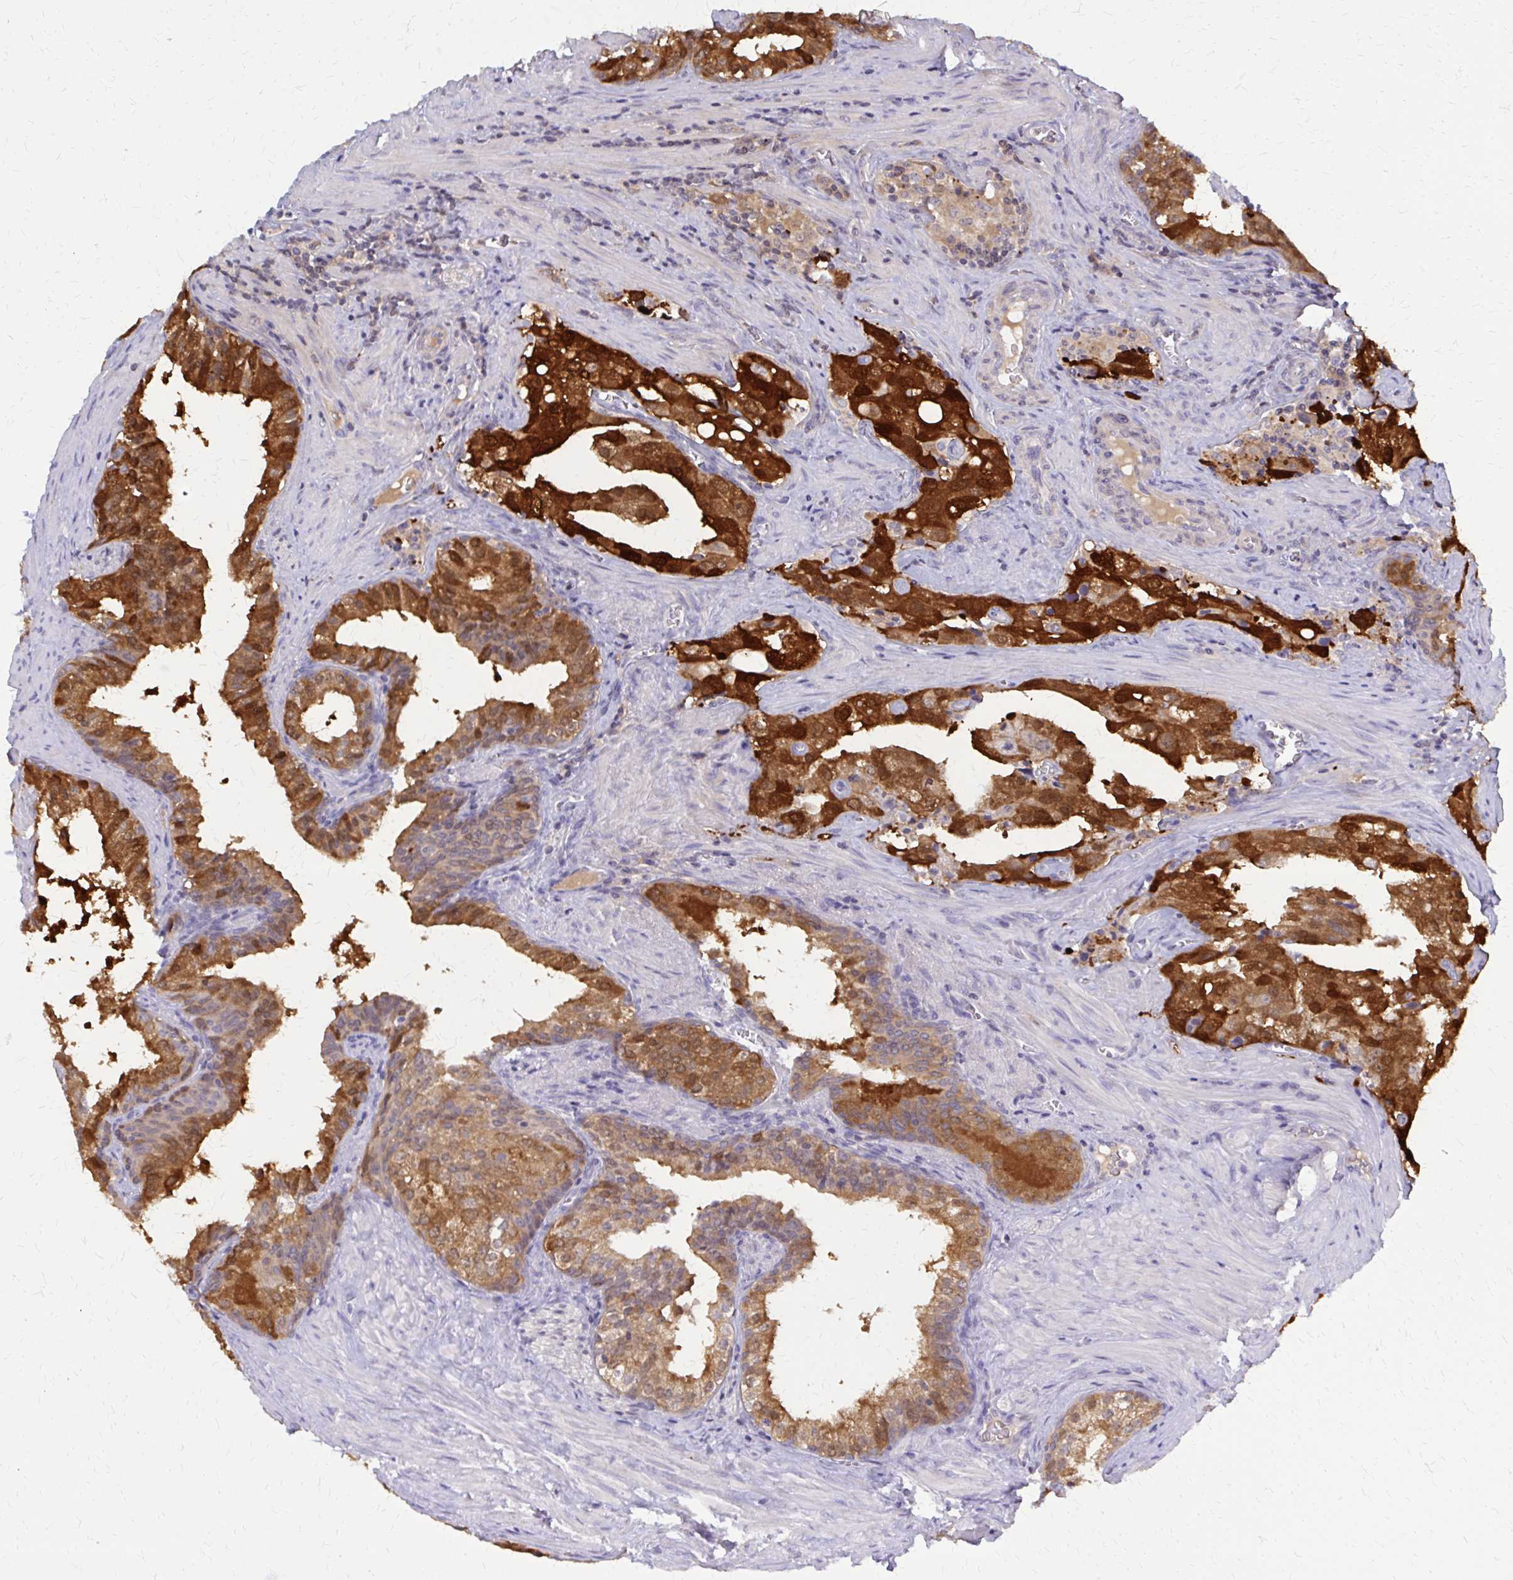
{"staining": {"intensity": "strong", "quantity": ">75%", "location": "cytoplasmic/membranous"}, "tissue": "prostate cancer", "cell_type": "Tumor cells", "image_type": "cancer", "snomed": [{"axis": "morphology", "description": "Adenocarcinoma, High grade"}, {"axis": "topography", "description": "Prostate"}], "caption": "Brown immunohistochemical staining in human adenocarcinoma (high-grade) (prostate) reveals strong cytoplasmic/membranous expression in approximately >75% of tumor cells. Immunohistochemistry stains the protein in brown and the nuclei are stained blue.", "gene": "DBI", "patient": {"sex": "male", "age": 68}}